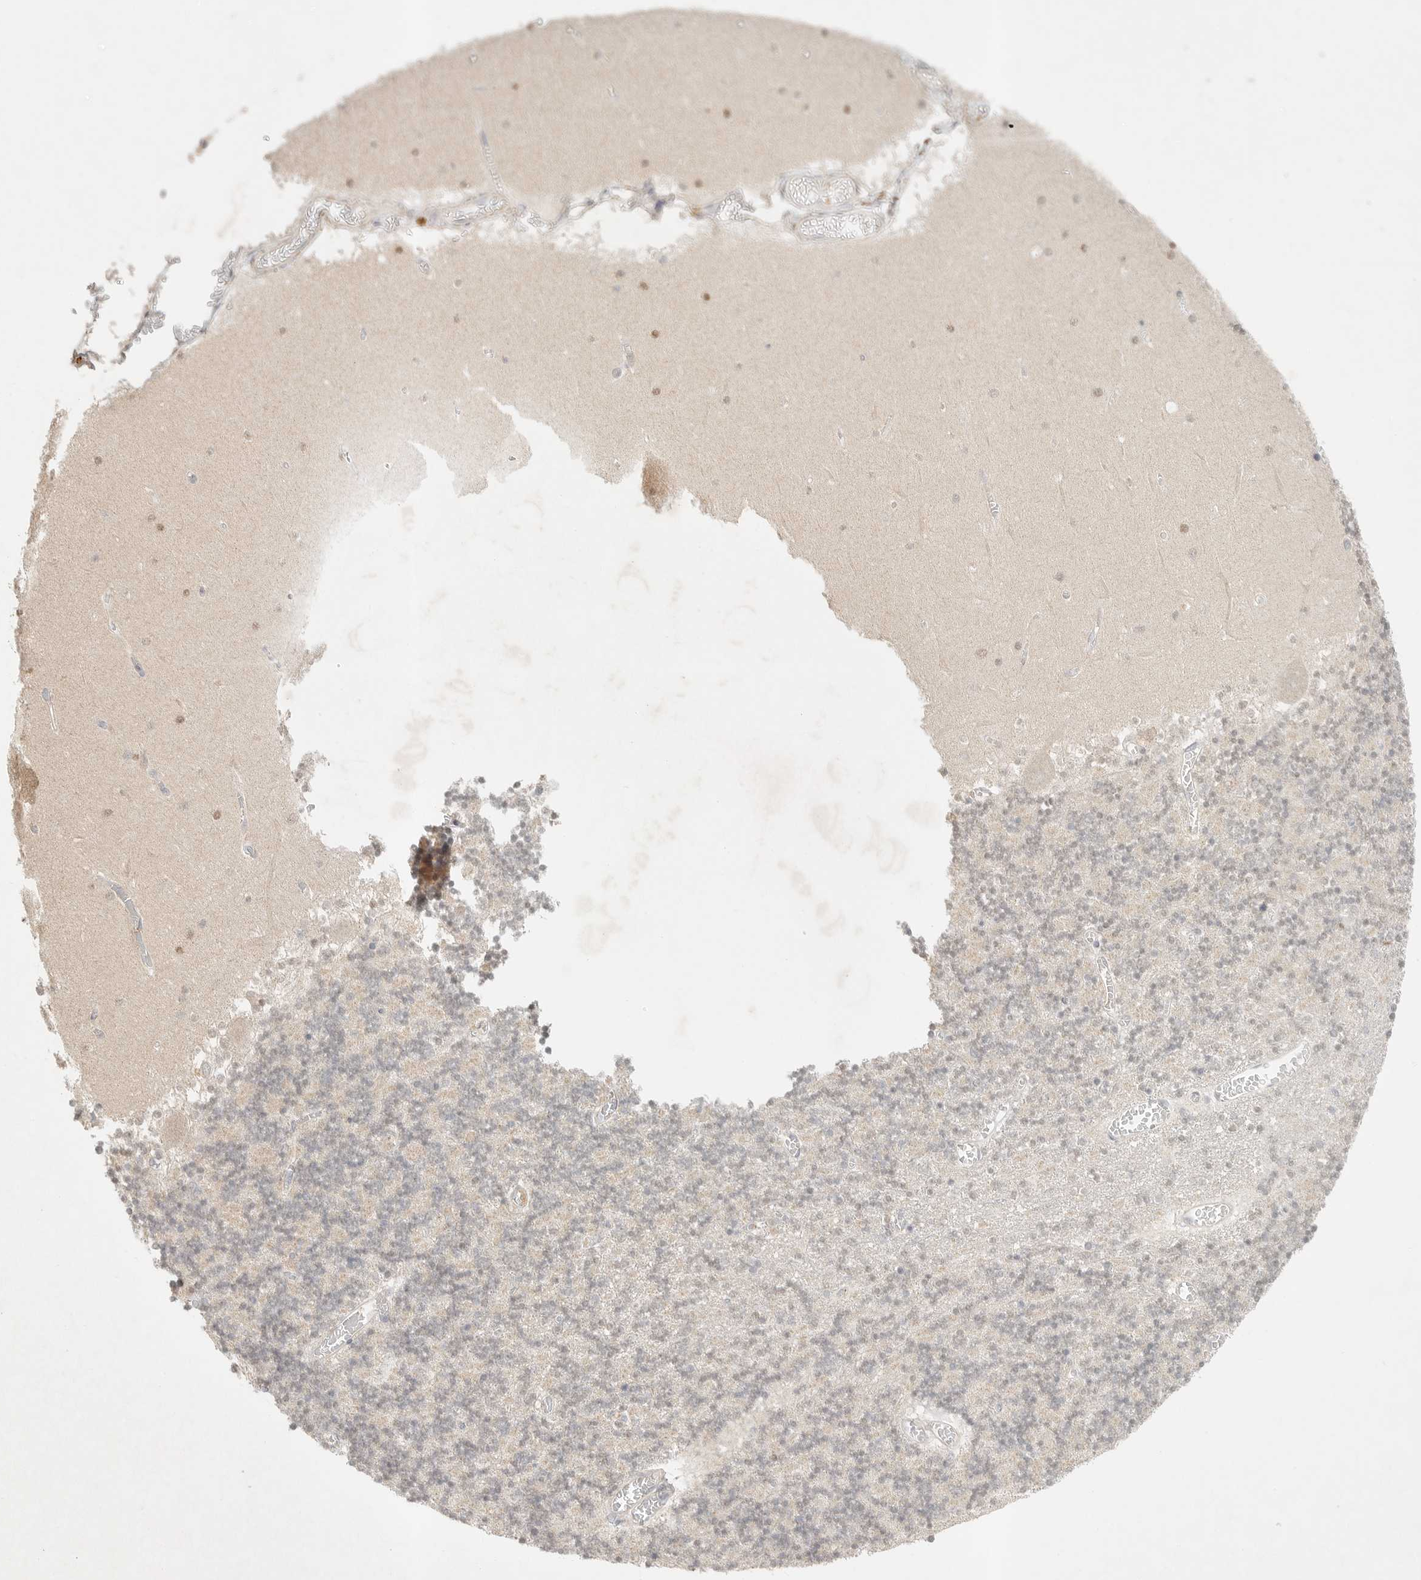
{"staining": {"intensity": "negative", "quantity": "none", "location": "none"}, "tissue": "cerebellum", "cell_type": "Cells in granular layer", "image_type": "normal", "snomed": [{"axis": "morphology", "description": "Normal tissue, NOS"}, {"axis": "topography", "description": "Cerebellum"}], "caption": "Immunohistochemistry (IHC) image of unremarkable cerebellum: human cerebellum stained with DAB displays no significant protein positivity in cells in granular layer. (Stains: DAB (3,3'-diaminobenzidine) immunohistochemistry (IHC) with hematoxylin counter stain, Microscopy: brightfield microscopy at high magnification).", "gene": "SLC25A36", "patient": {"sex": "female", "age": 28}}